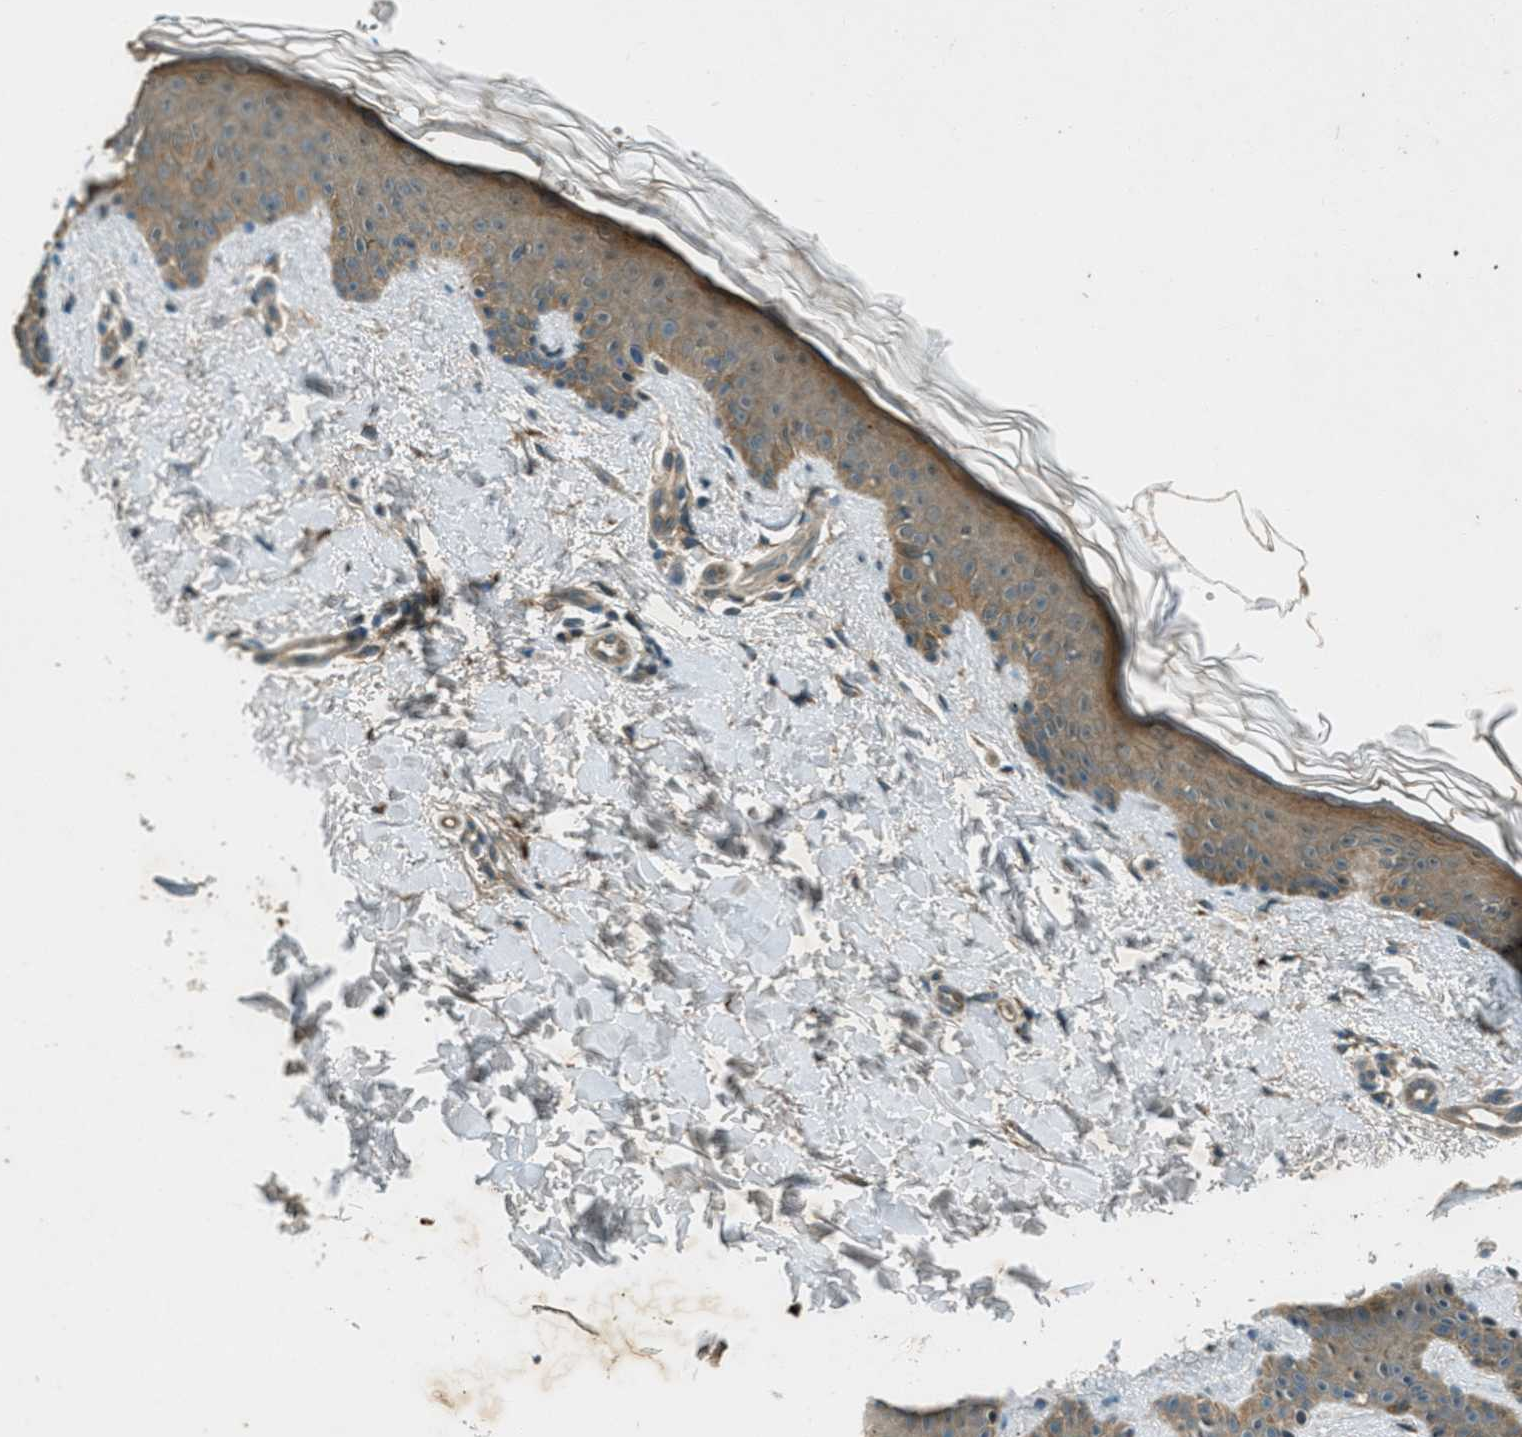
{"staining": {"intensity": "negative", "quantity": "none", "location": "none"}, "tissue": "skin", "cell_type": "Fibroblasts", "image_type": "normal", "snomed": [{"axis": "morphology", "description": "Normal tissue, NOS"}, {"axis": "topography", "description": "Skin"}], "caption": "Immunohistochemistry (IHC) micrograph of unremarkable skin: skin stained with DAB shows no significant protein expression in fibroblasts.", "gene": "STK11", "patient": {"sex": "male", "age": 40}}